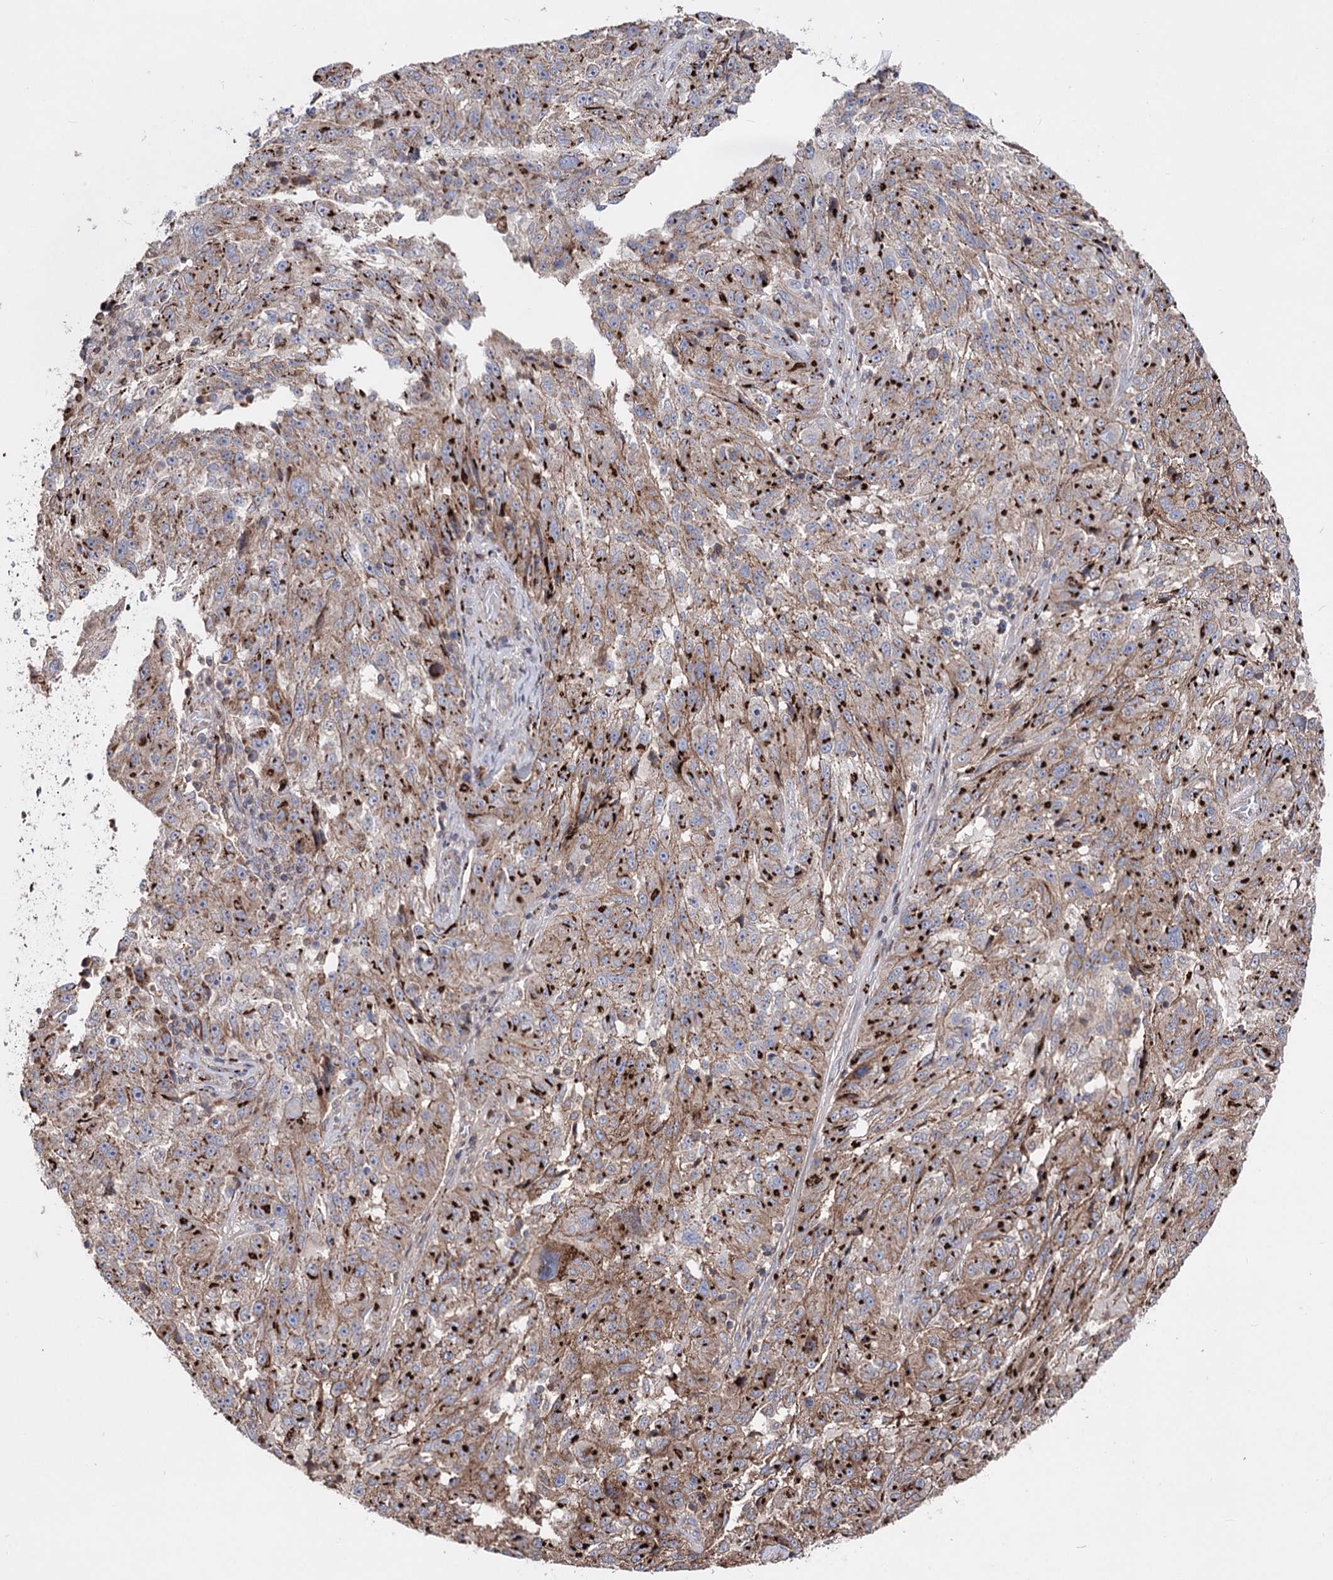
{"staining": {"intensity": "strong", "quantity": "25%-75%", "location": "cytoplasmic/membranous"}, "tissue": "melanoma", "cell_type": "Tumor cells", "image_type": "cancer", "snomed": [{"axis": "morphology", "description": "Malignant melanoma, NOS"}, {"axis": "topography", "description": "Skin"}], "caption": "There is high levels of strong cytoplasmic/membranous expression in tumor cells of malignant melanoma, as demonstrated by immunohistochemical staining (brown color).", "gene": "ARHGAP20", "patient": {"sex": "male", "age": 53}}